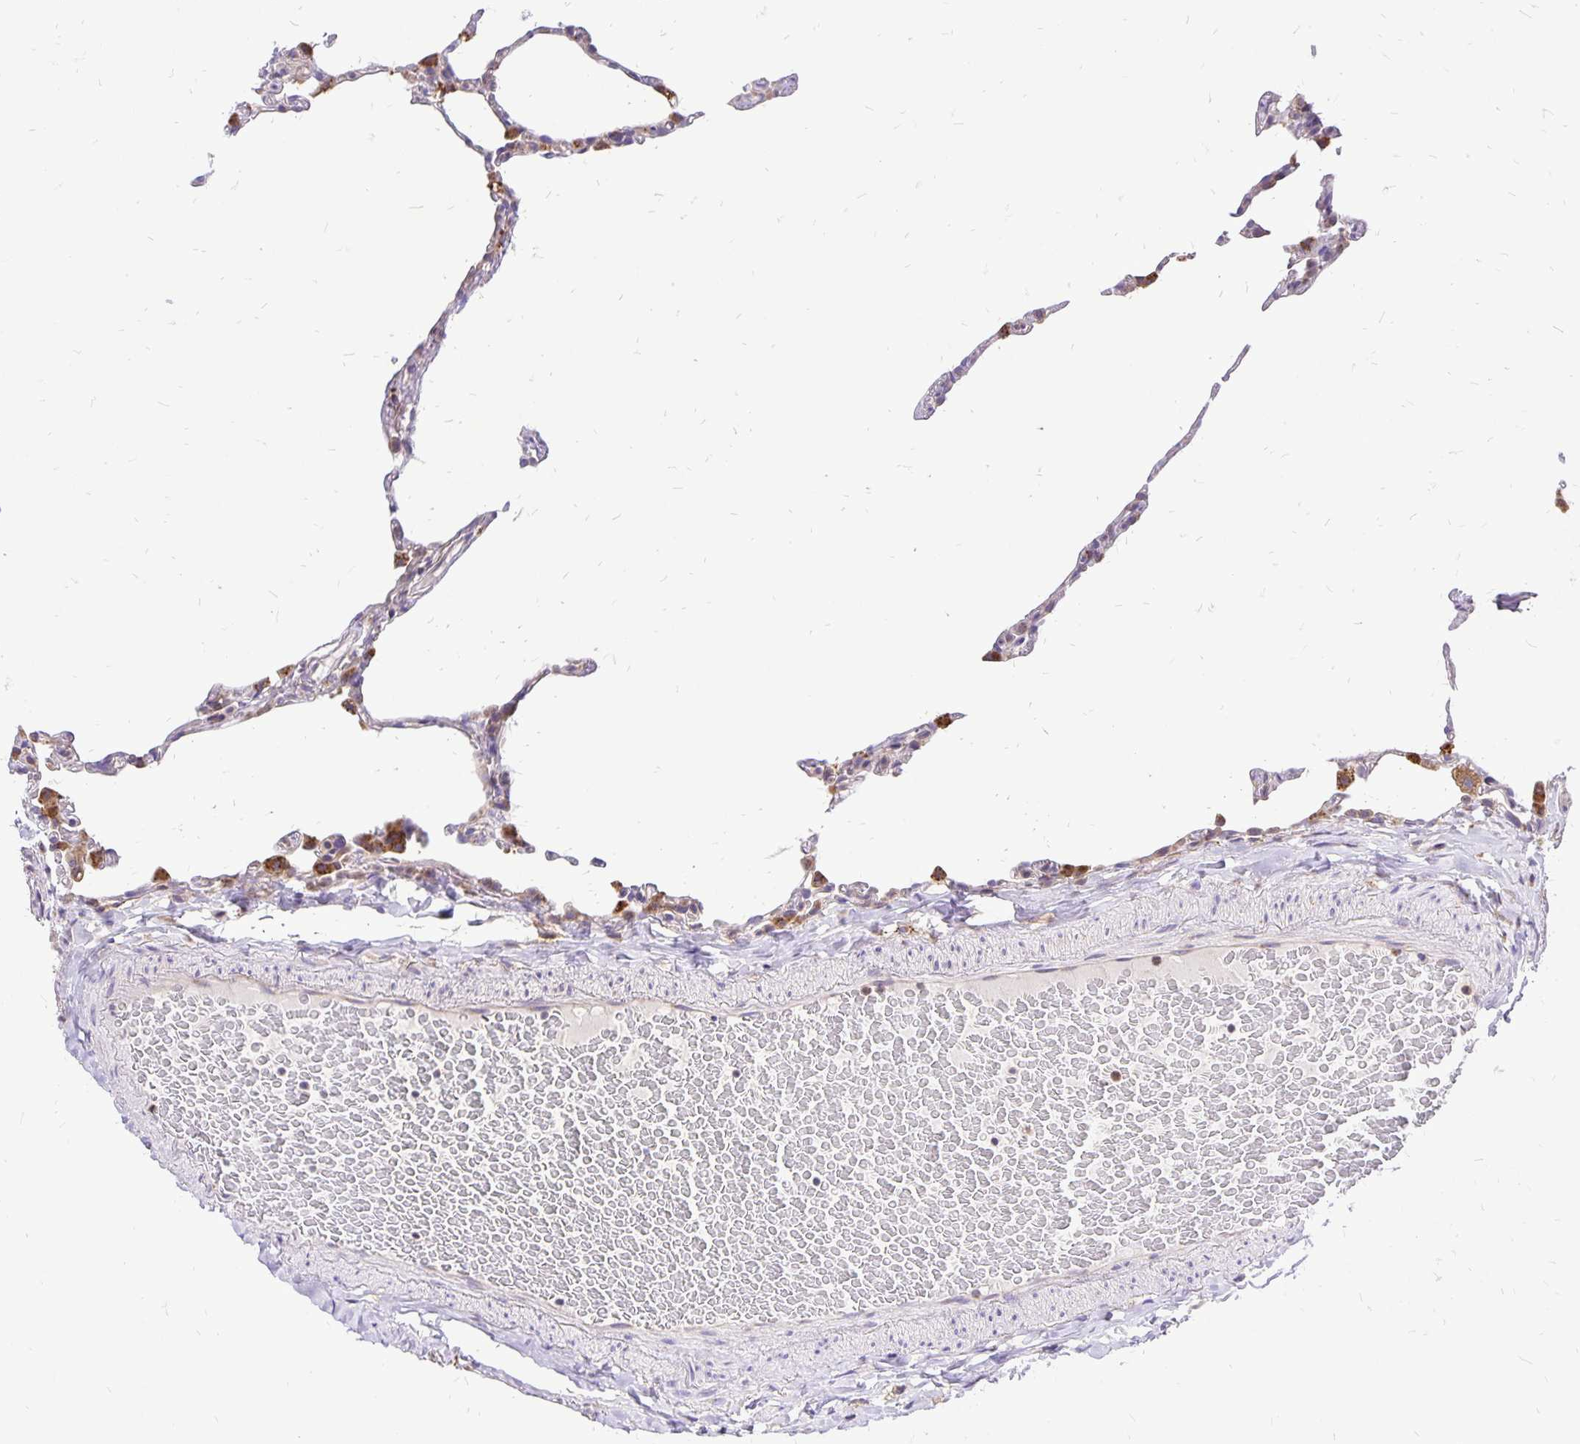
{"staining": {"intensity": "negative", "quantity": "none", "location": "none"}, "tissue": "lung", "cell_type": "Alveolar cells", "image_type": "normal", "snomed": [{"axis": "morphology", "description": "Normal tissue, NOS"}, {"axis": "topography", "description": "Lung"}], "caption": "This micrograph is of unremarkable lung stained with IHC to label a protein in brown with the nuclei are counter-stained blue. There is no expression in alveolar cells. (Immunohistochemistry, brightfield microscopy, high magnification).", "gene": "EIF5A", "patient": {"sex": "female", "age": 57}}